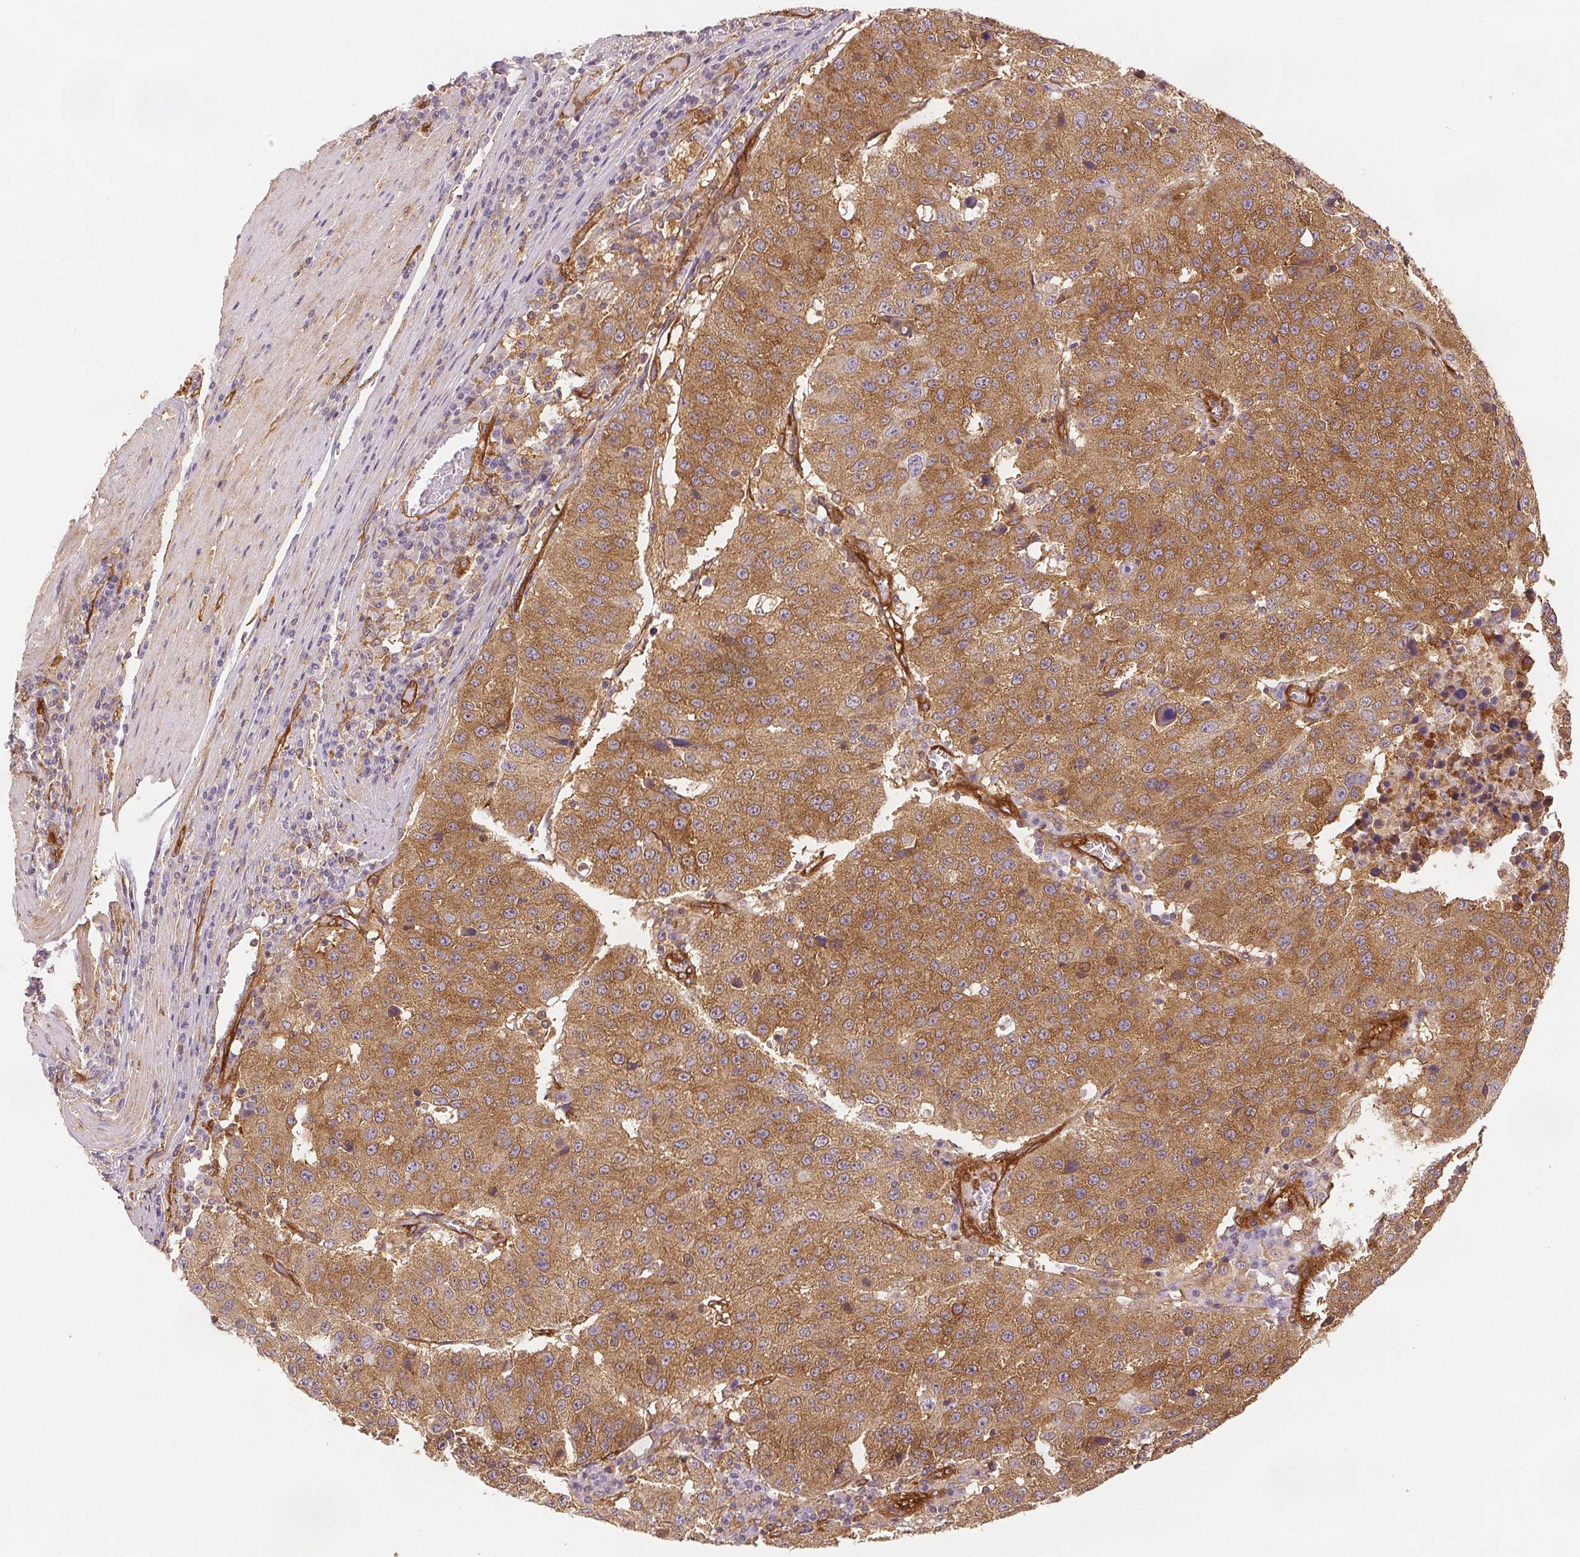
{"staining": {"intensity": "moderate", "quantity": ">75%", "location": "cytoplasmic/membranous"}, "tissue": "stomach cancer", "cell_type": "Tumor cells", "image_type": "cancer", "snomed": [{"axis": "morphology", "description": "Adenocarcinoma, NOS"}, {"axis": "topography", "description": "Stomach"}], "caption": "Moderate cytoplasmic/membranous positivity for a protein is appreciated in approximately >75% of tumor cells of stomach cancer (adenocarcinoma) using IHC.", "gene": "DIAPH2", "patient": {"sex": "male", "age": 71}}